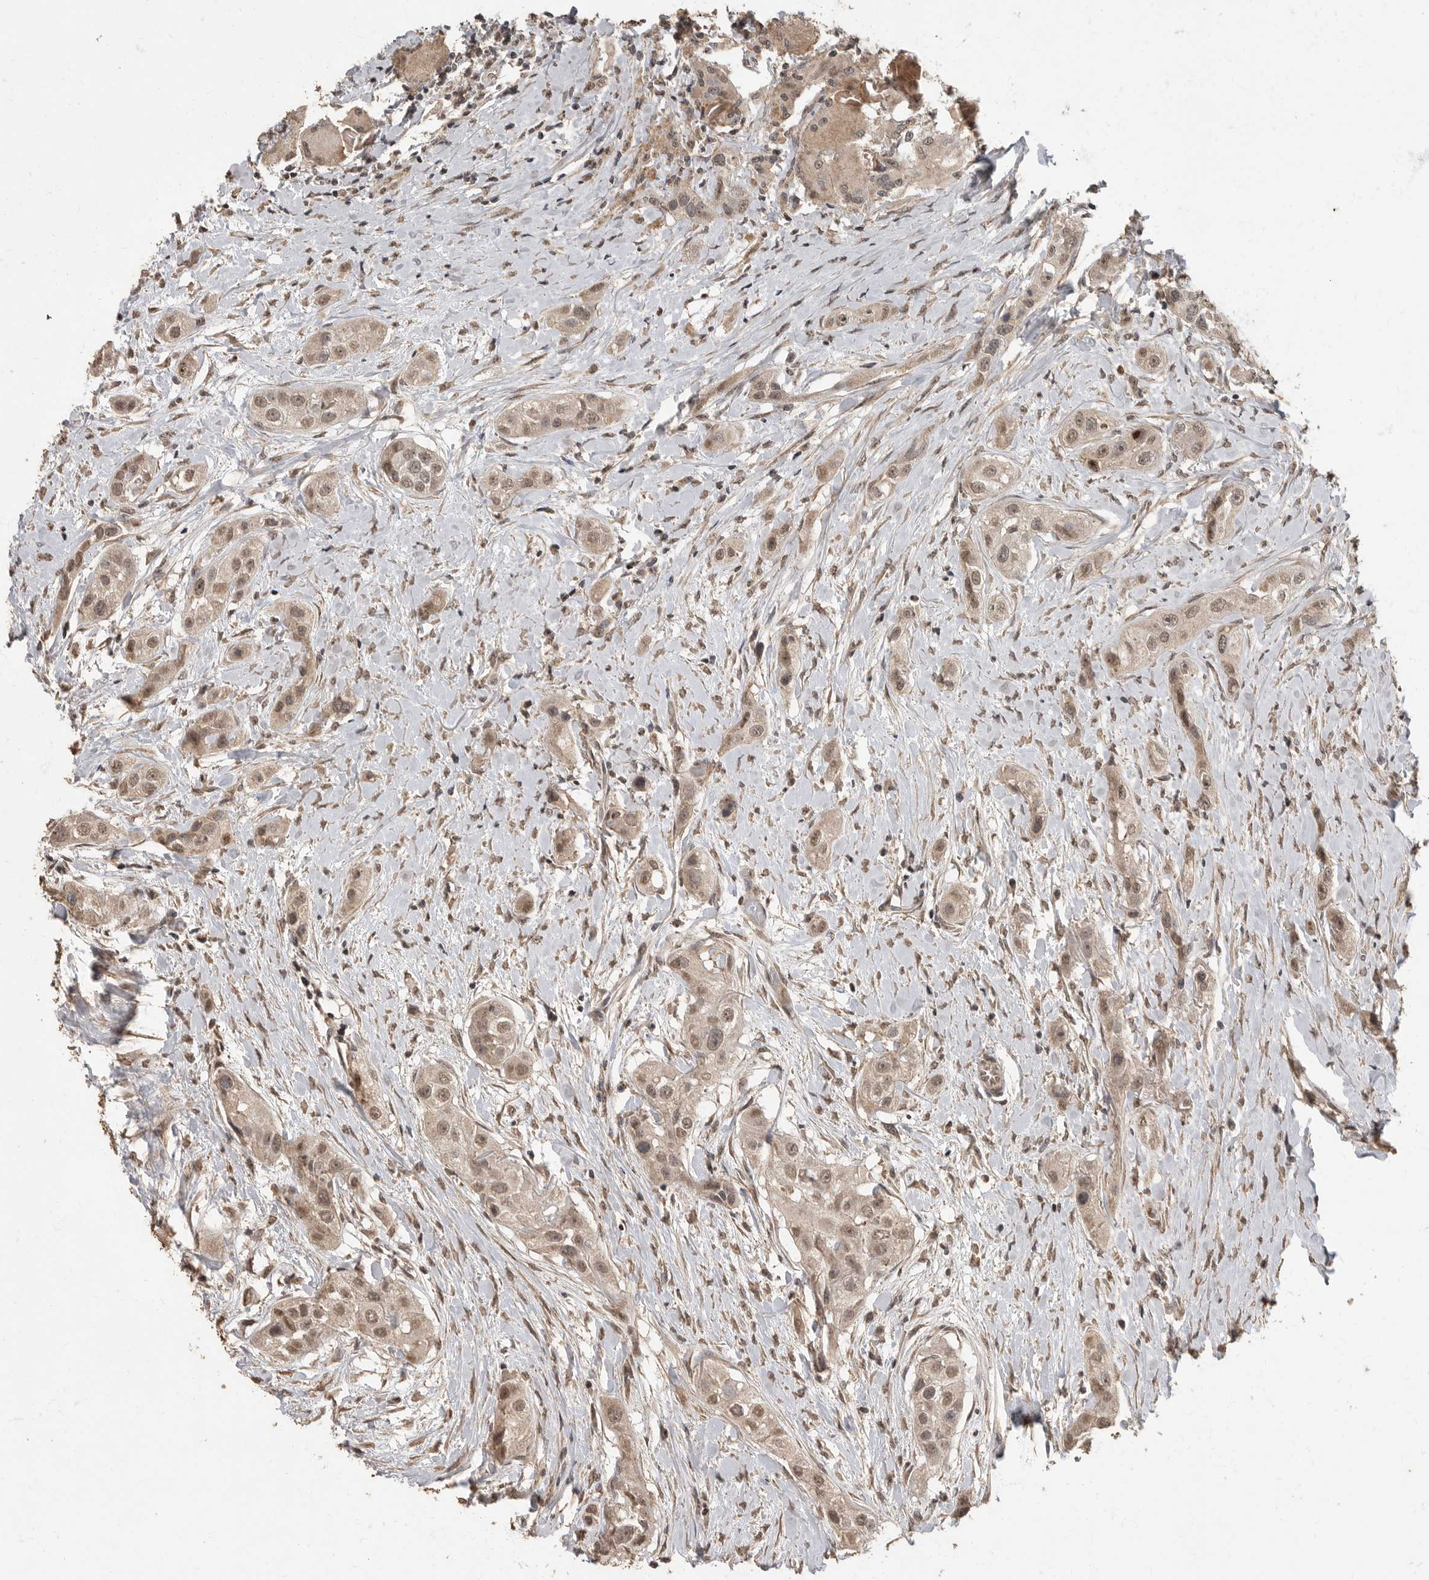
{"staining": {"intensity": "weak", "quantity": ">75%", "location": "nuclear"}, "tissue": "head and neck cancer", "cell_type": "Tumor cells", "image_type": "cancer", "snomed": [{"axis": "morphology", "description": "Normal tissue, NOS"}, {"axis": "morphology", "description": "Squamous cell carcinoma, NOS"}, {"axis": "topography", "description": "Skeletal muscle"}, {"axis": "topography", "description": "Head-Neck"}], "caption": "Immunohistochemistry of head and neck squamous cell carcinoma demonstrates low levels of weak nuclear staining in approximately >75% of tumor cells.", "gene": "MAFG", "patient": {"sex": "male", "age": 51}}